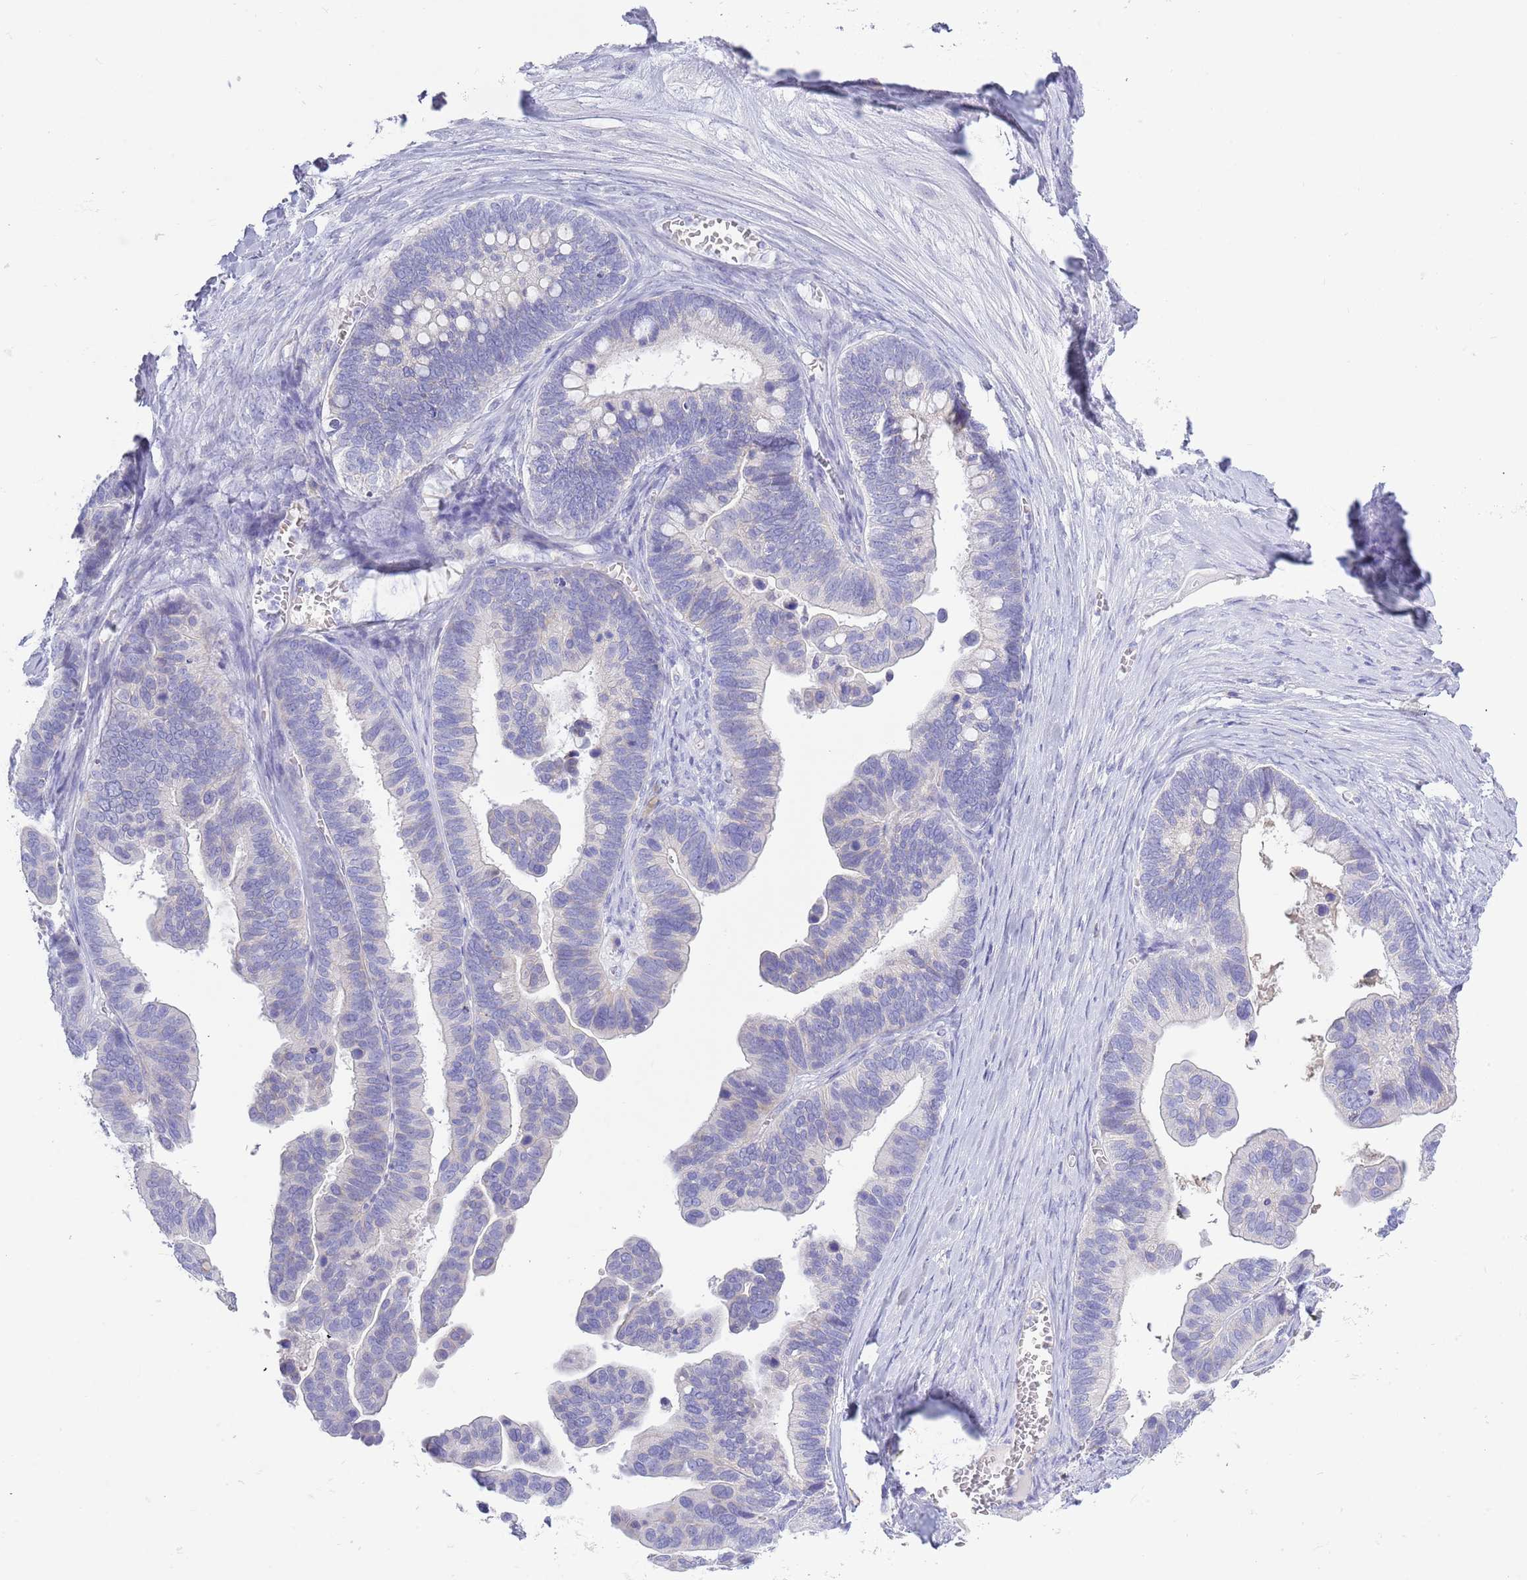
{"staining": {"intensity": "negative", "quantity": "none", "location": "none"}, "tissue": "ovarian cancer", "cell_type": "Tumor cells", "image_type": "cancer", "snomed": [{"axis": "morphology", "description": "Cystadenocarcinoma, serous, NOS"}, {"axis": "topography", "description": "Ovary"}], "caption": "There is no significant expression in tumor cells of serous cystadenocarcinoma (ovarian).", "gene": "ACR", "patient": {"sex": "female", "age": 56}}